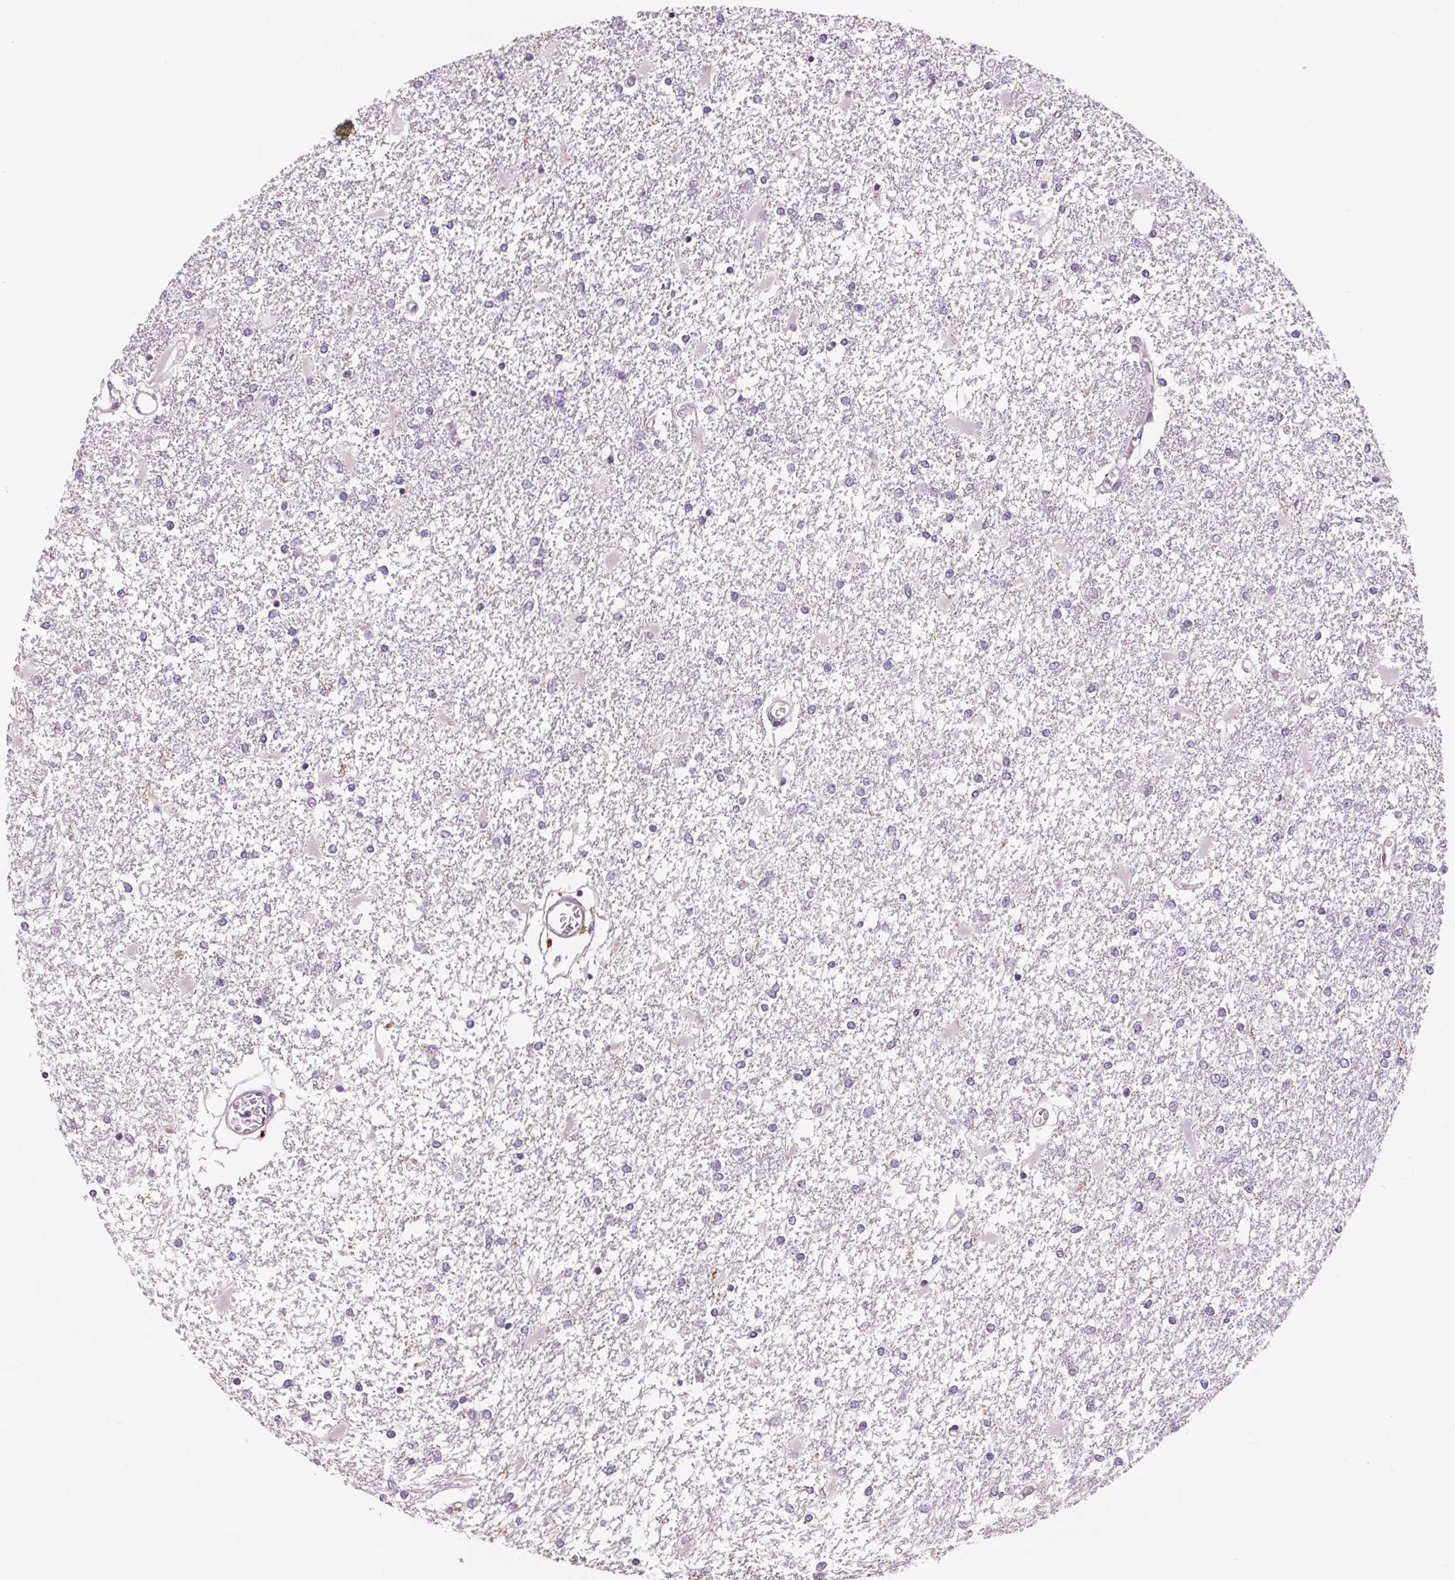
{"staining": {"intensity": "negative", "quantity": "none", "location": "none"}, "tissue": "glioma", "cell_type": "Tumor cells", "image_type": "cancer", "snomed": [{"axis": "morphology", "description": "Glioma, malignant, High grade"}, {"axis": "topography", "description": "Cerebral cortex"}], "caption": "A high-resolution photomicrograph shows immunohistochemistry staining of malignant glioma (high-grade), which shows no significant staining in tumor cells.", "gene": "SAMD5", "patient": {"sex": "male", "age": 79}}